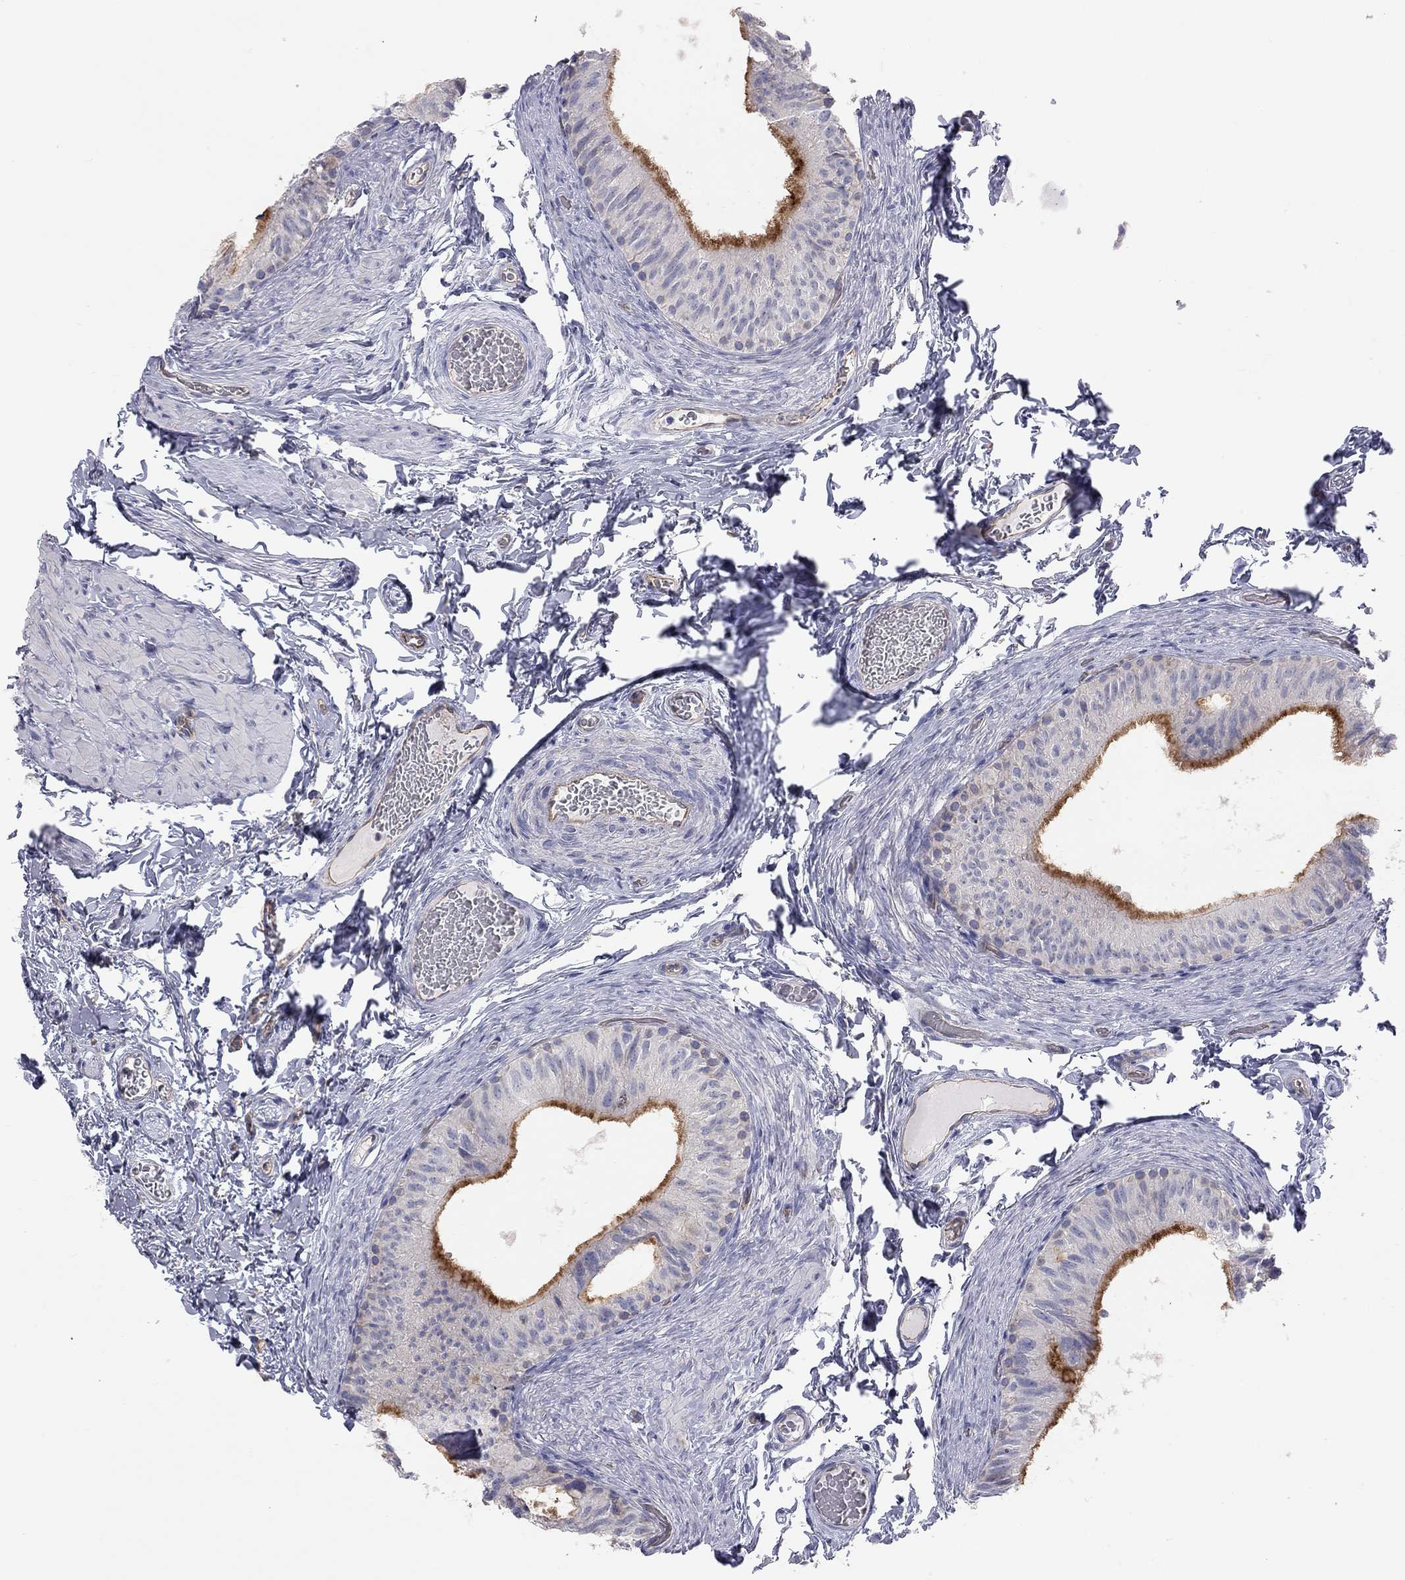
{"staining": {"intensity": "strong", "quantity": "25%-75%", "location": "cytoplasmic/membranous"}, "tissue": "epididymis", "cell_type": "Glandular cells", "image_type": "normal", "snomed": [{"axis": "morphology", "description": "Normal tissue, NOS"}, {"axis": "topography", "description": "Epididymis"}, {"axis": "topography", "description": "Vas deferens"}], "caption": "Normal epididymis was stained to show a protein in brown. There is high levels of strong cytoplasmic/membranous positivity in about 25%-75% of glandular cells. (Stains: DAB (3,3'-diaminobenzidine) in brown, nuclei in blue, Microscopy: brightfield microscopy at high magnification).", "gene": "GPRC5B", "patient": {"sex": "male", "age": 23}}